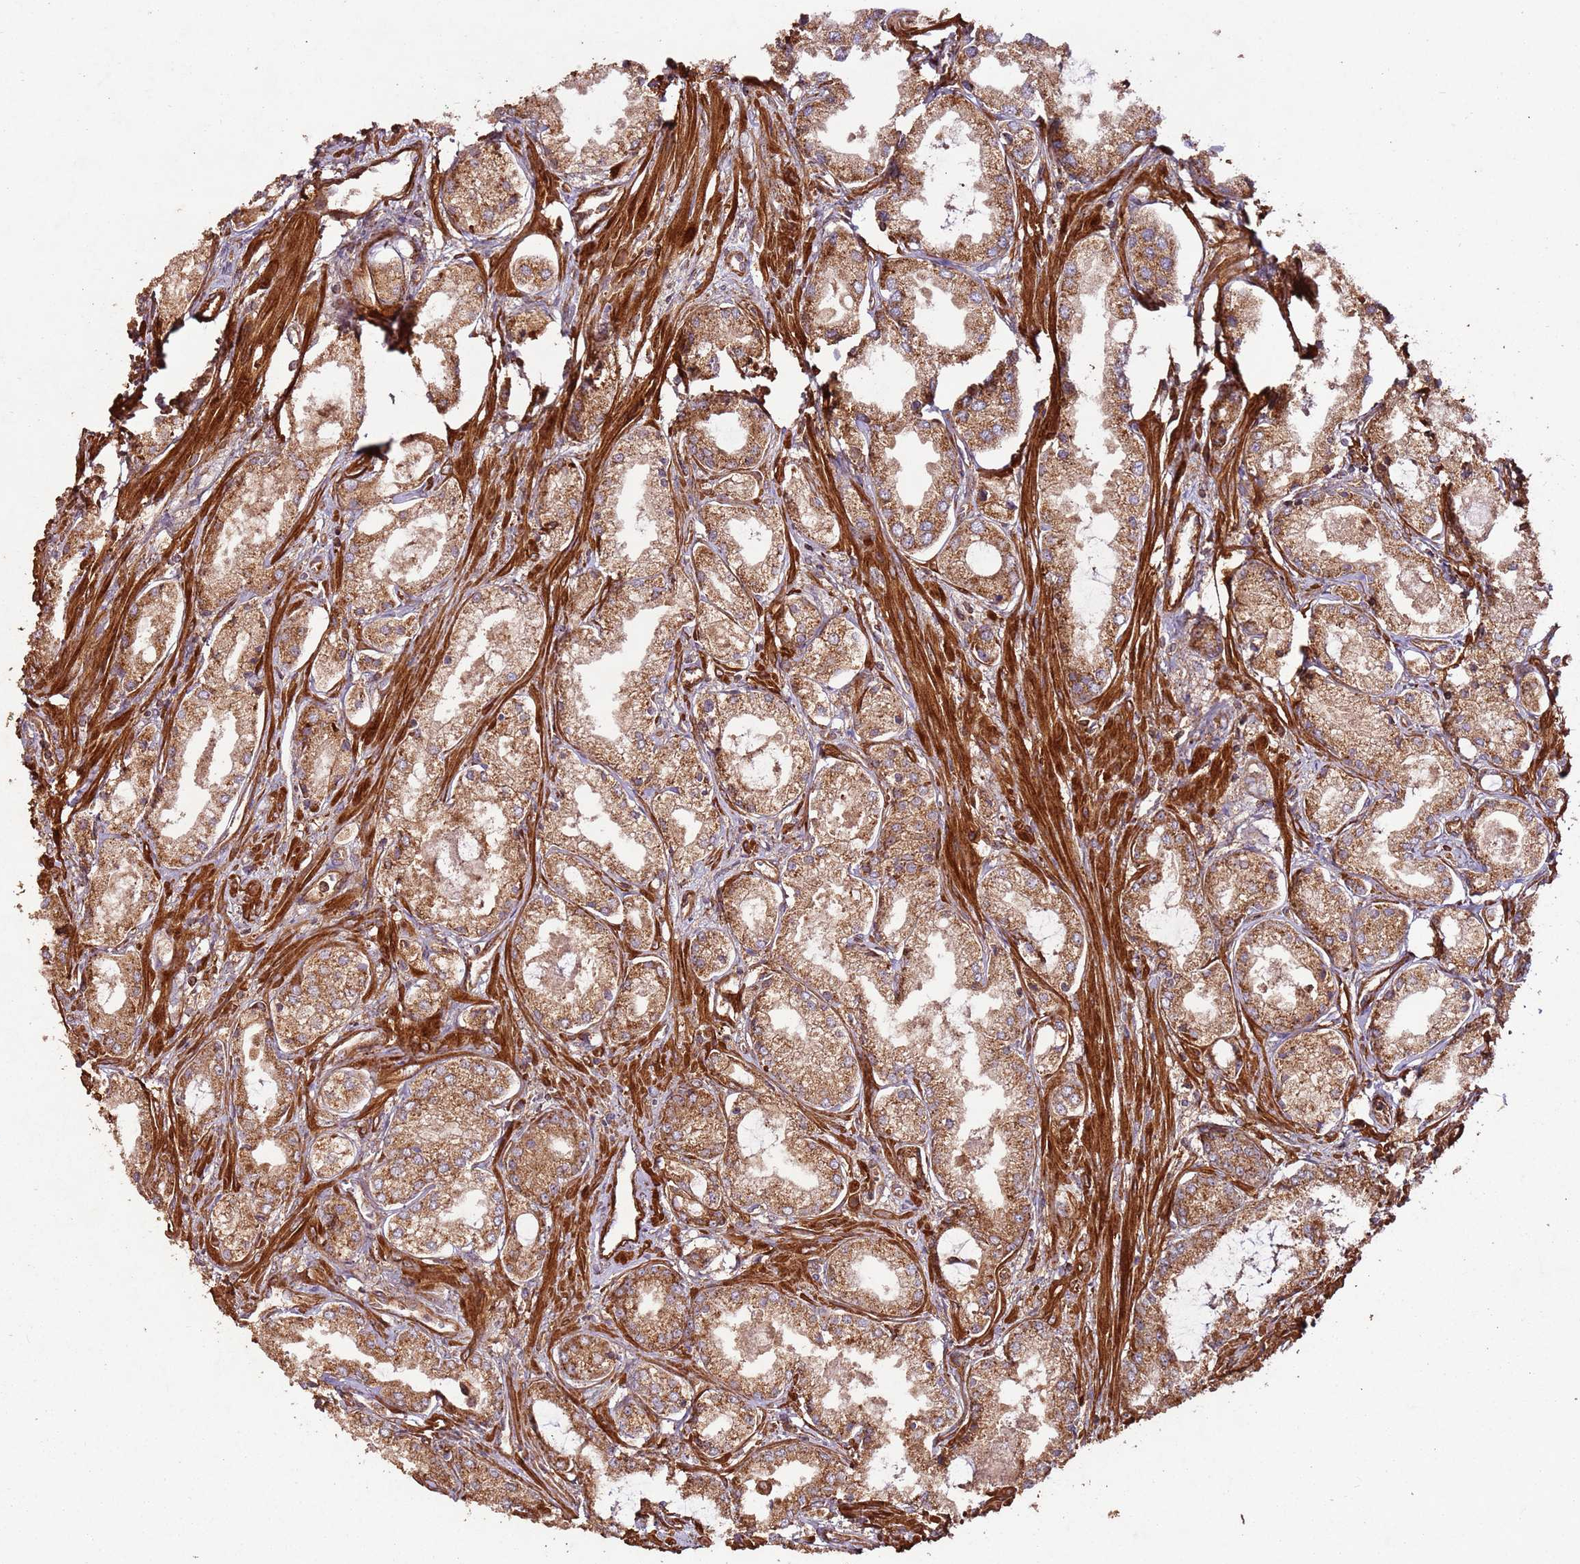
{"staining": {"intensity": "moderate", "quantity": ">75%", "location": "cytoplasmic/membranous"}, "tissue": "prostate cancer", "cell_type": "Tumor cells", "image_type": "cancer", "snomed": [{"axis": "morphology", "description": "Adenocarcinoma, Low grade"}, {"axis": "topography", "description": "Prostate"}], "caption": "Brown immunohistochemical staining in human prostate cancer (adenocarcinoma (low-grade)) exhibits moderate cytoplasmic/membranous positivity in about >75% of tumor cells. The staining was performed using DAB to visualize the protein expression in brown, while the nuclei were stained in blue with hematoxylin (Magnification: 20x).", "gene": "FAM186A", "patient": {"sex": "male", "age": 68}}